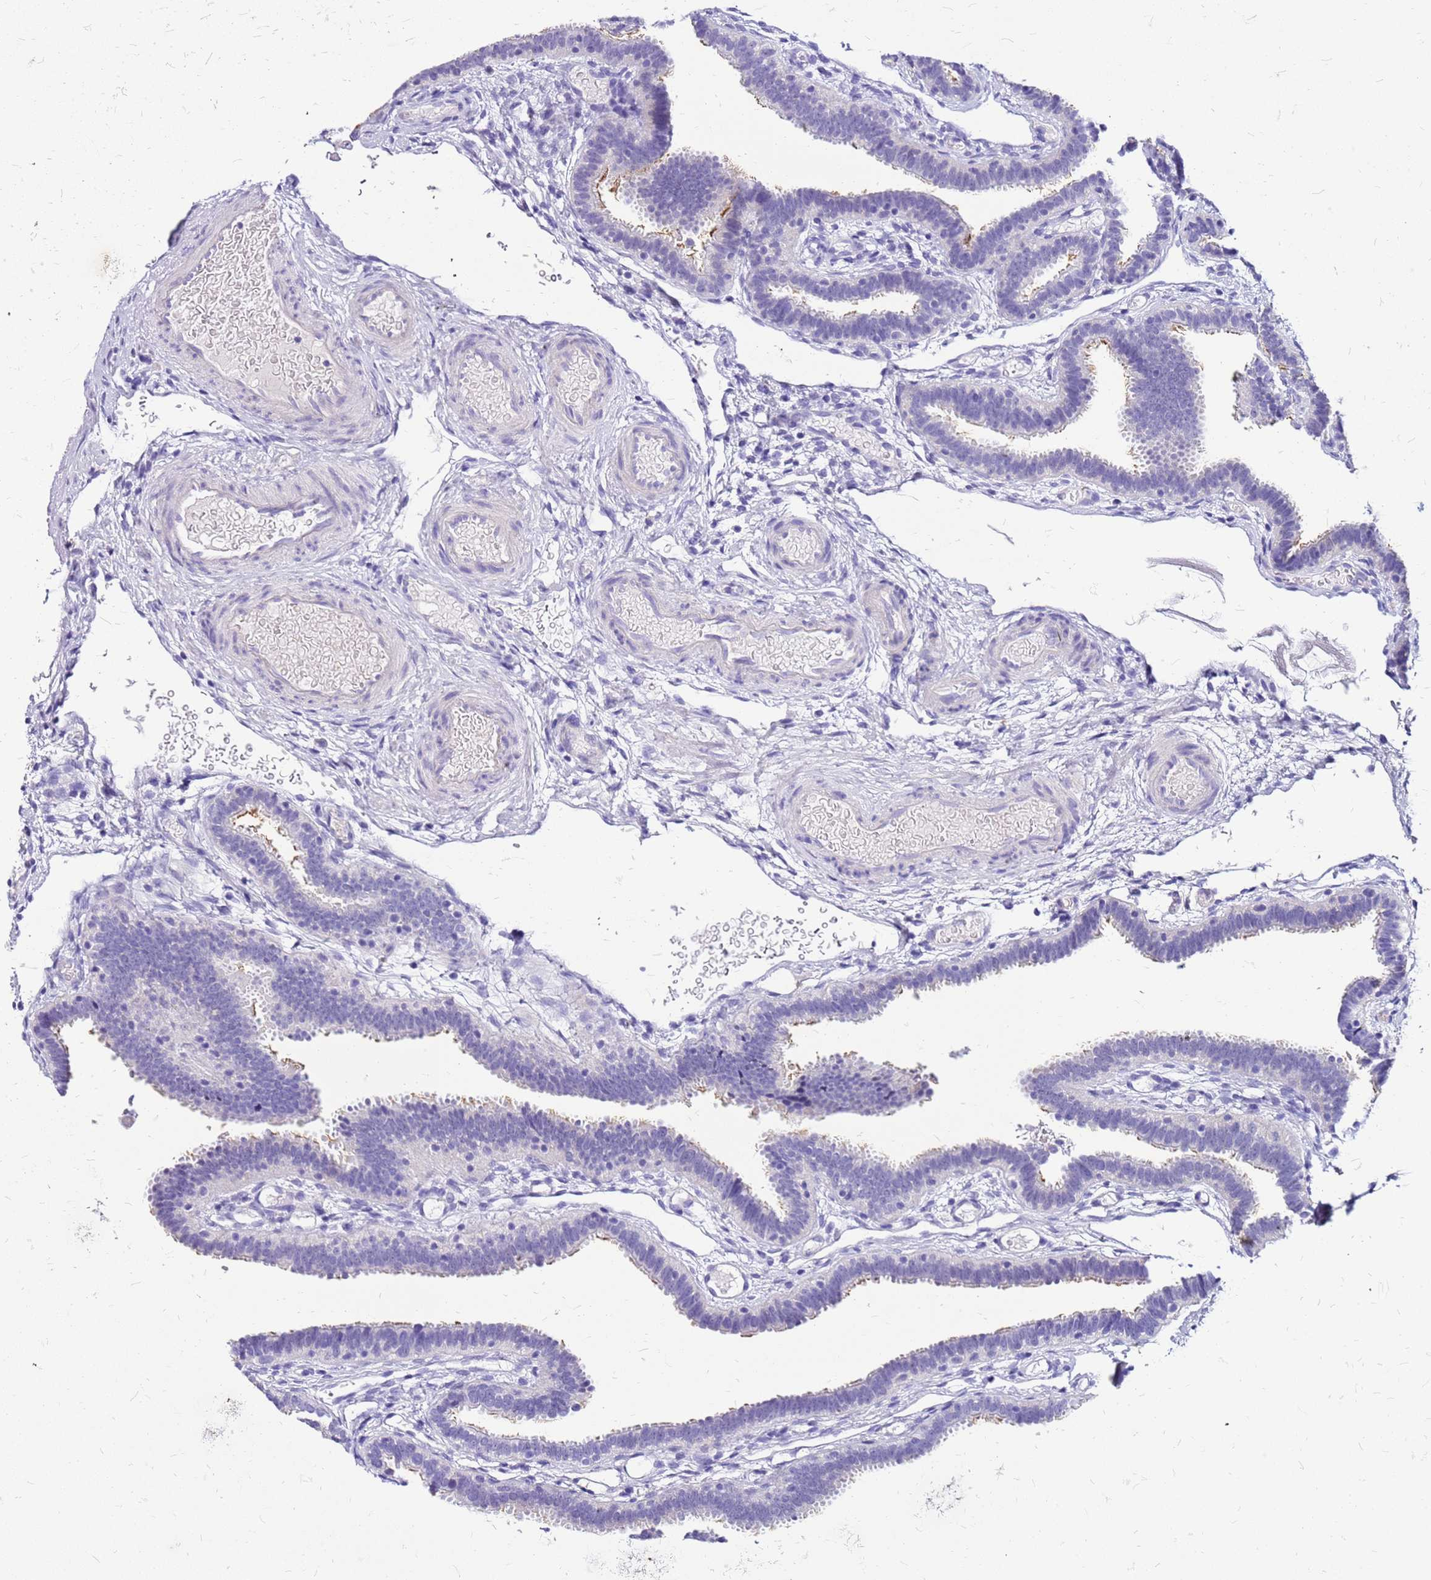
{"staining": {"intensity": "moderate", "quantity": "<25%", "location": "cytoplasmic/membranous"}, "tissue": "fallopian tube", "cell_type": "Glandular cells", "image_type": "normal", "snomed": [{"axis": "morphology", "description": "Normal tissue, NOS"}, {"axis": "topography", "description": "Fallopian tube"}], "caption": "High-magnification brightfield microscopy of benign fallopian tube stained with DAB (3,3'-diaminobenzidine) (brown) and counterstained with hematoxylin (blue). glandular cells exhibit moderate cytoplasmic/membranous positivity is identified in approximately<25% of cells.", "gene": "DCDC2B", "patient": {"sex": "female", "age": 37}}